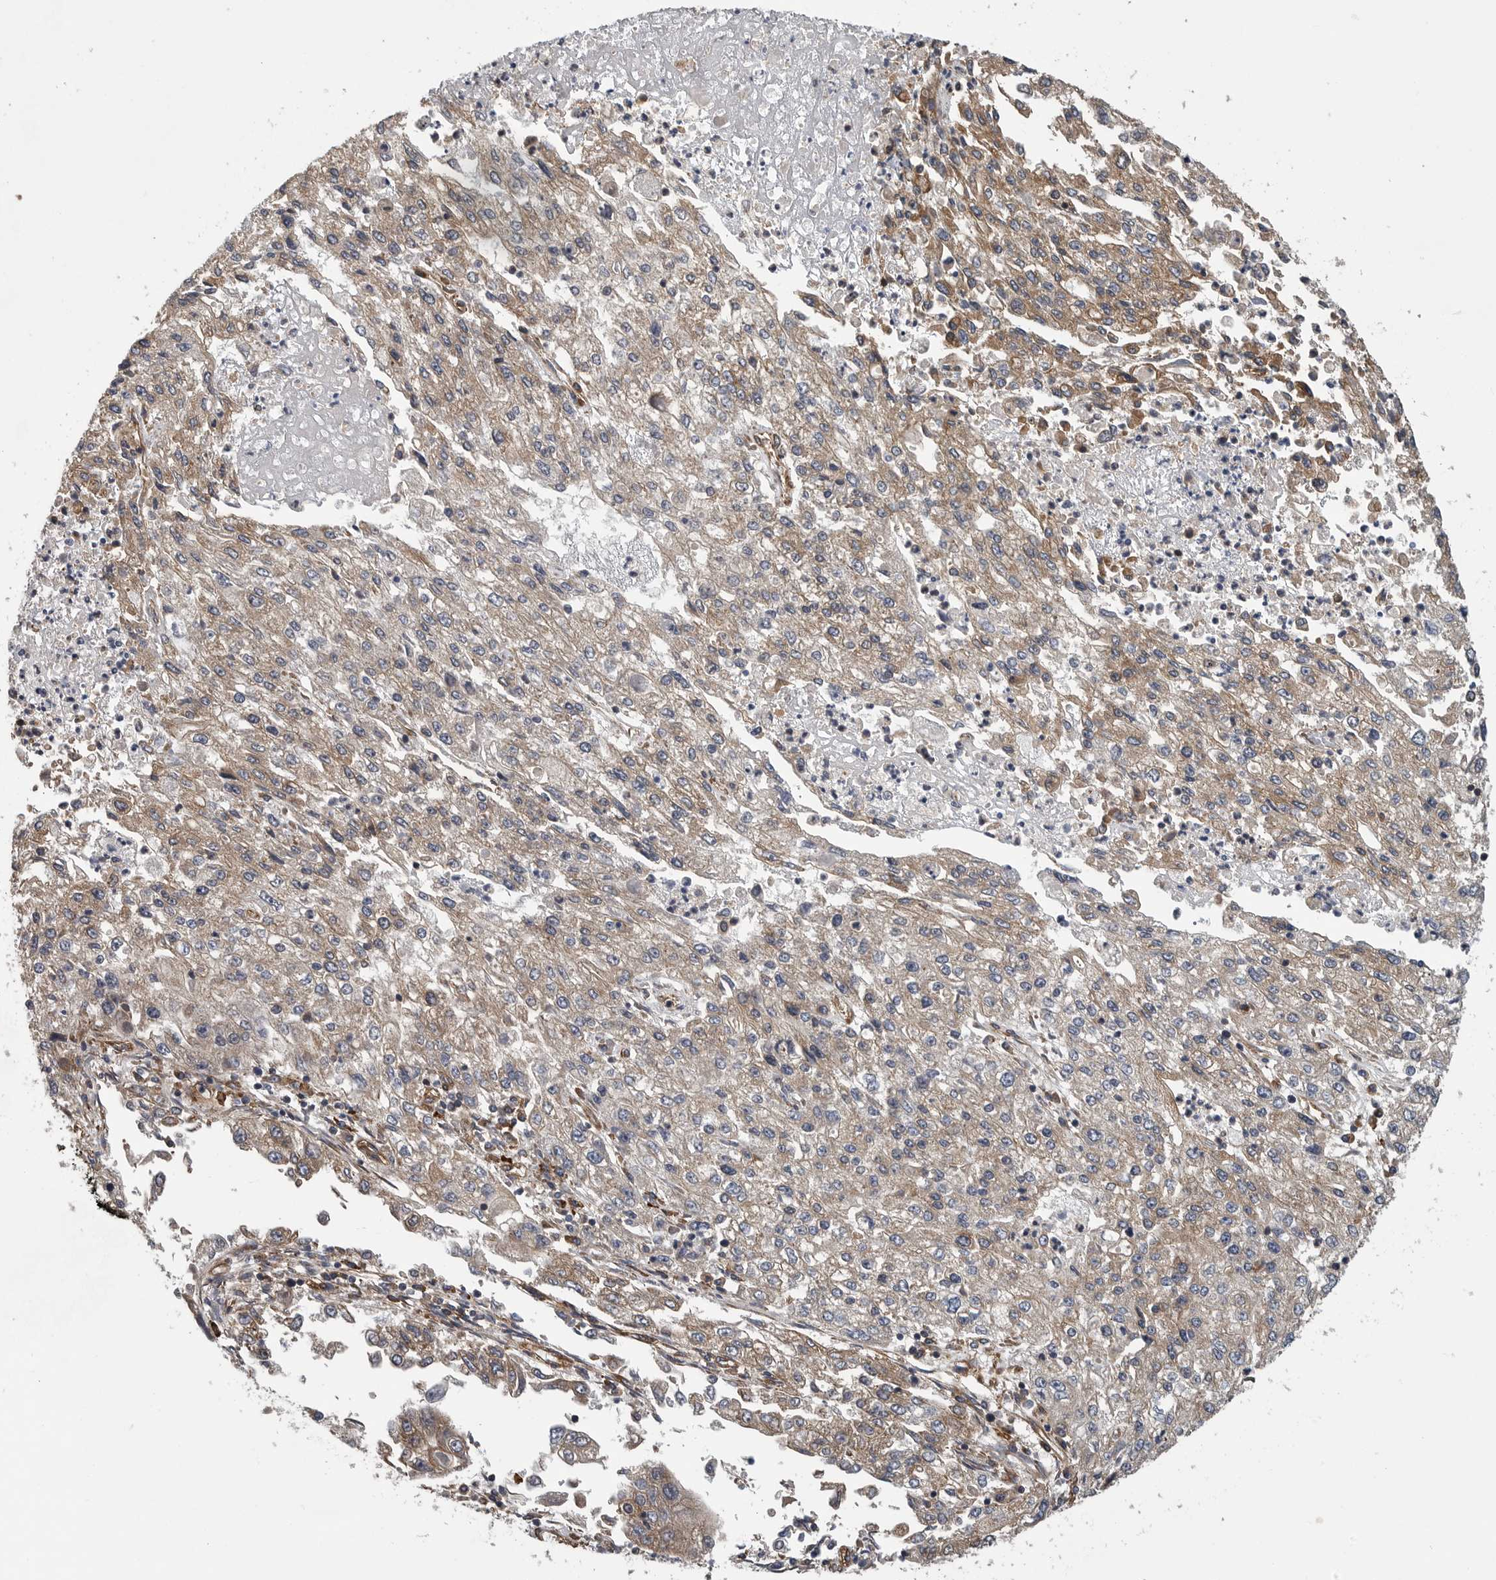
{"staining": {"intensity": "weak", "quantity": ">75%", "location": "cytoplasmic/membranous"}, "tissue": "endometrial cancer", "cell_type": "Tumor cells", "image_type": "cancer", "snomed": [{"axis": "morphology", "description": "Adenocarcinoma, NOS"}, {"axis": "topography", "description": "Endometrium"}], "caption": "Immunohistochemical staining of endometrial cancer (adenocarcinoma) demonstrates weak cytoplasmic/membranous protein expression in approximately >75% of tumor cells.", "gene": "OXR1", "patient": {"sex": "female", "age": 49}}